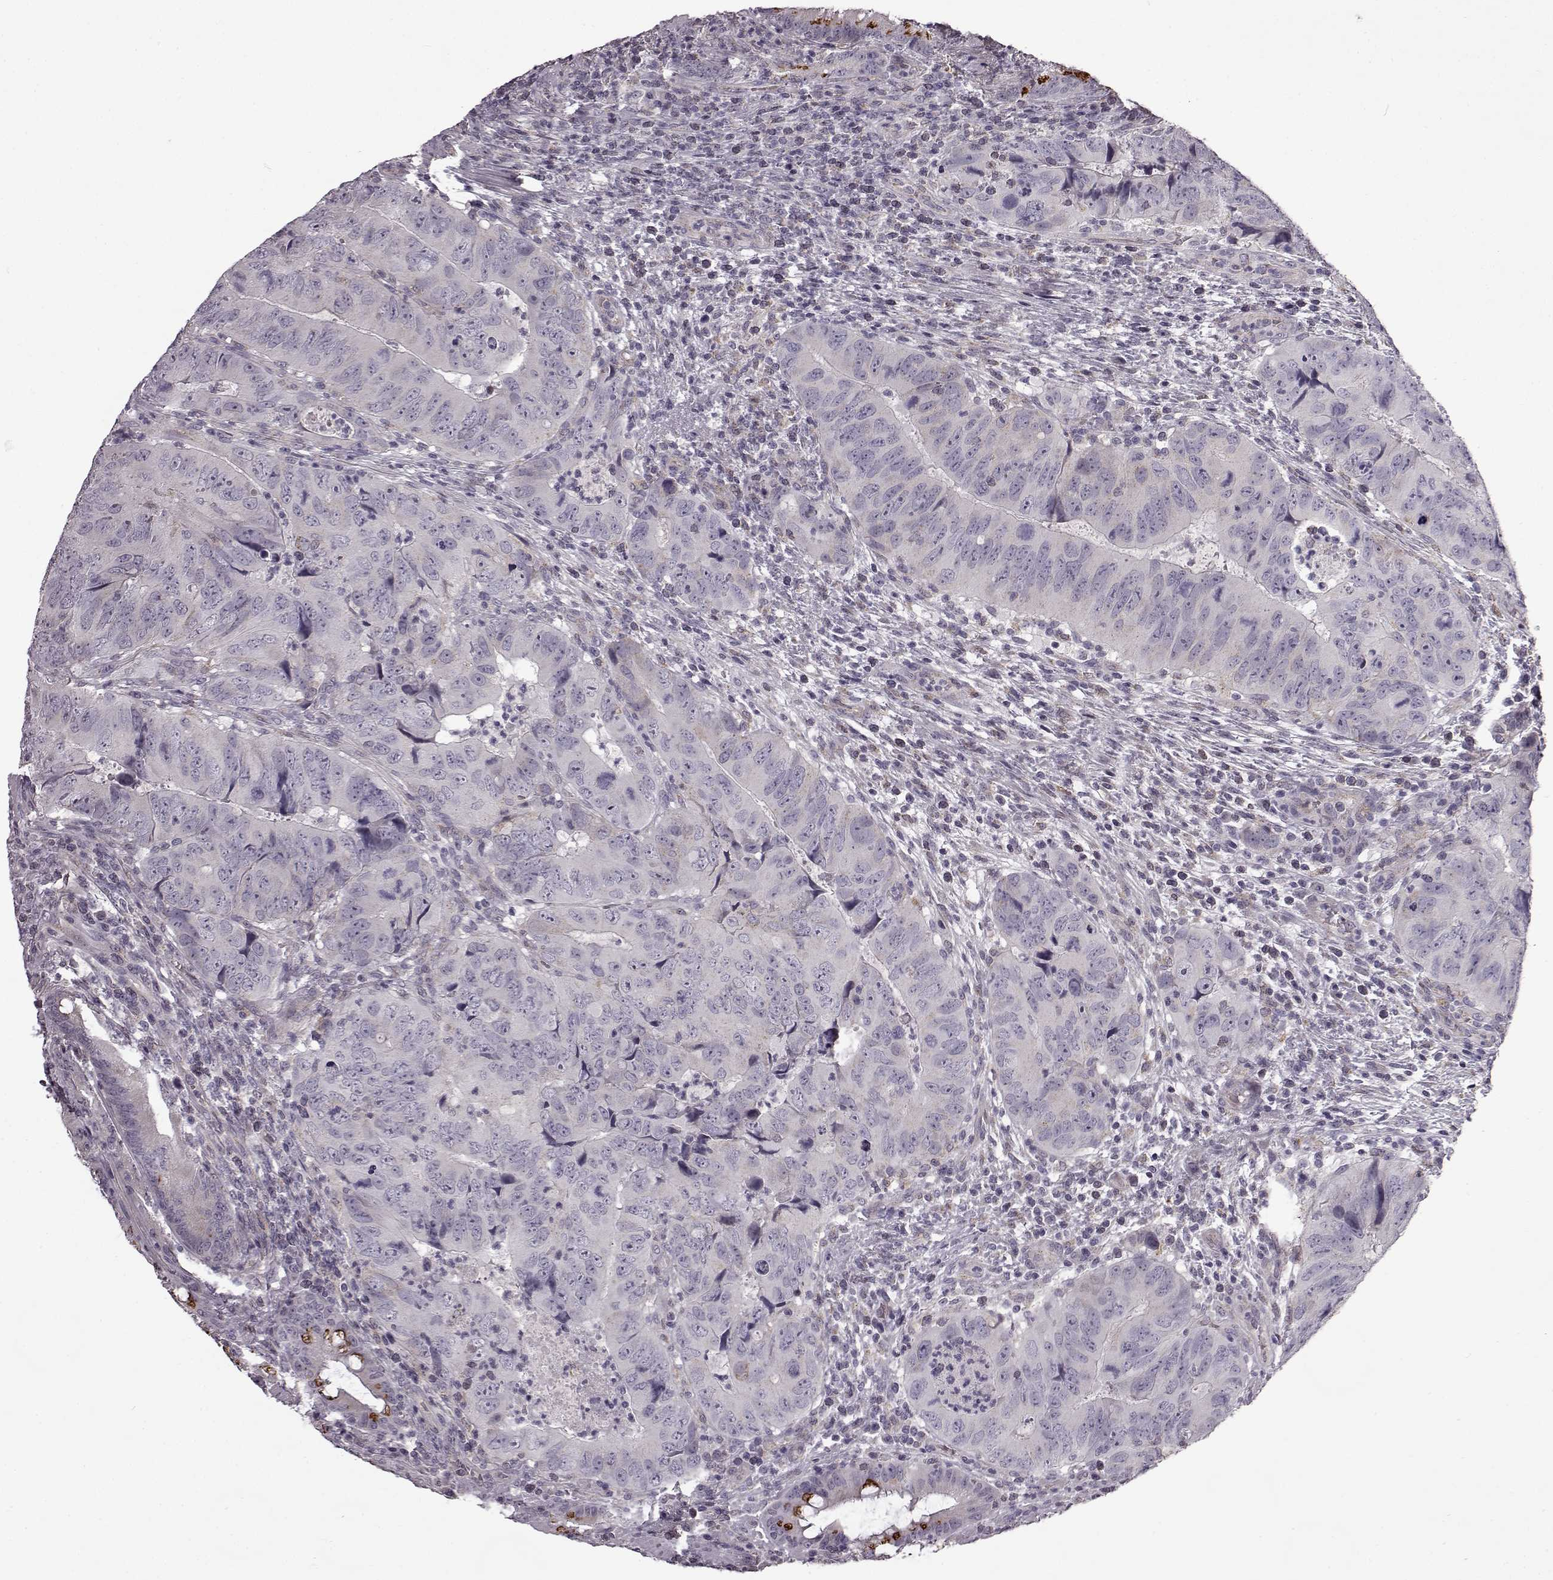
{"staining": {"intensity": "negative", "quantity": "none", "location": "none"}, "tissue": "colorectal cancer", "cell_type": "Tumor cells", "image_type": "cancer", "snomed": [{"axis": "morphology", "description": "Adenocarcinoma, NOS"}, {"axis": "topography", "description": "Colon"}], "caption": "High magnification brightfield microscopy of adenocarcinoma (colorectal) stained with DAB (brown) and counterstained with hematoxylin (blue): tumor cells show no significant positivity.", "gene": "B3GNT6", "patient": {"sex": "male", "age": 79}}